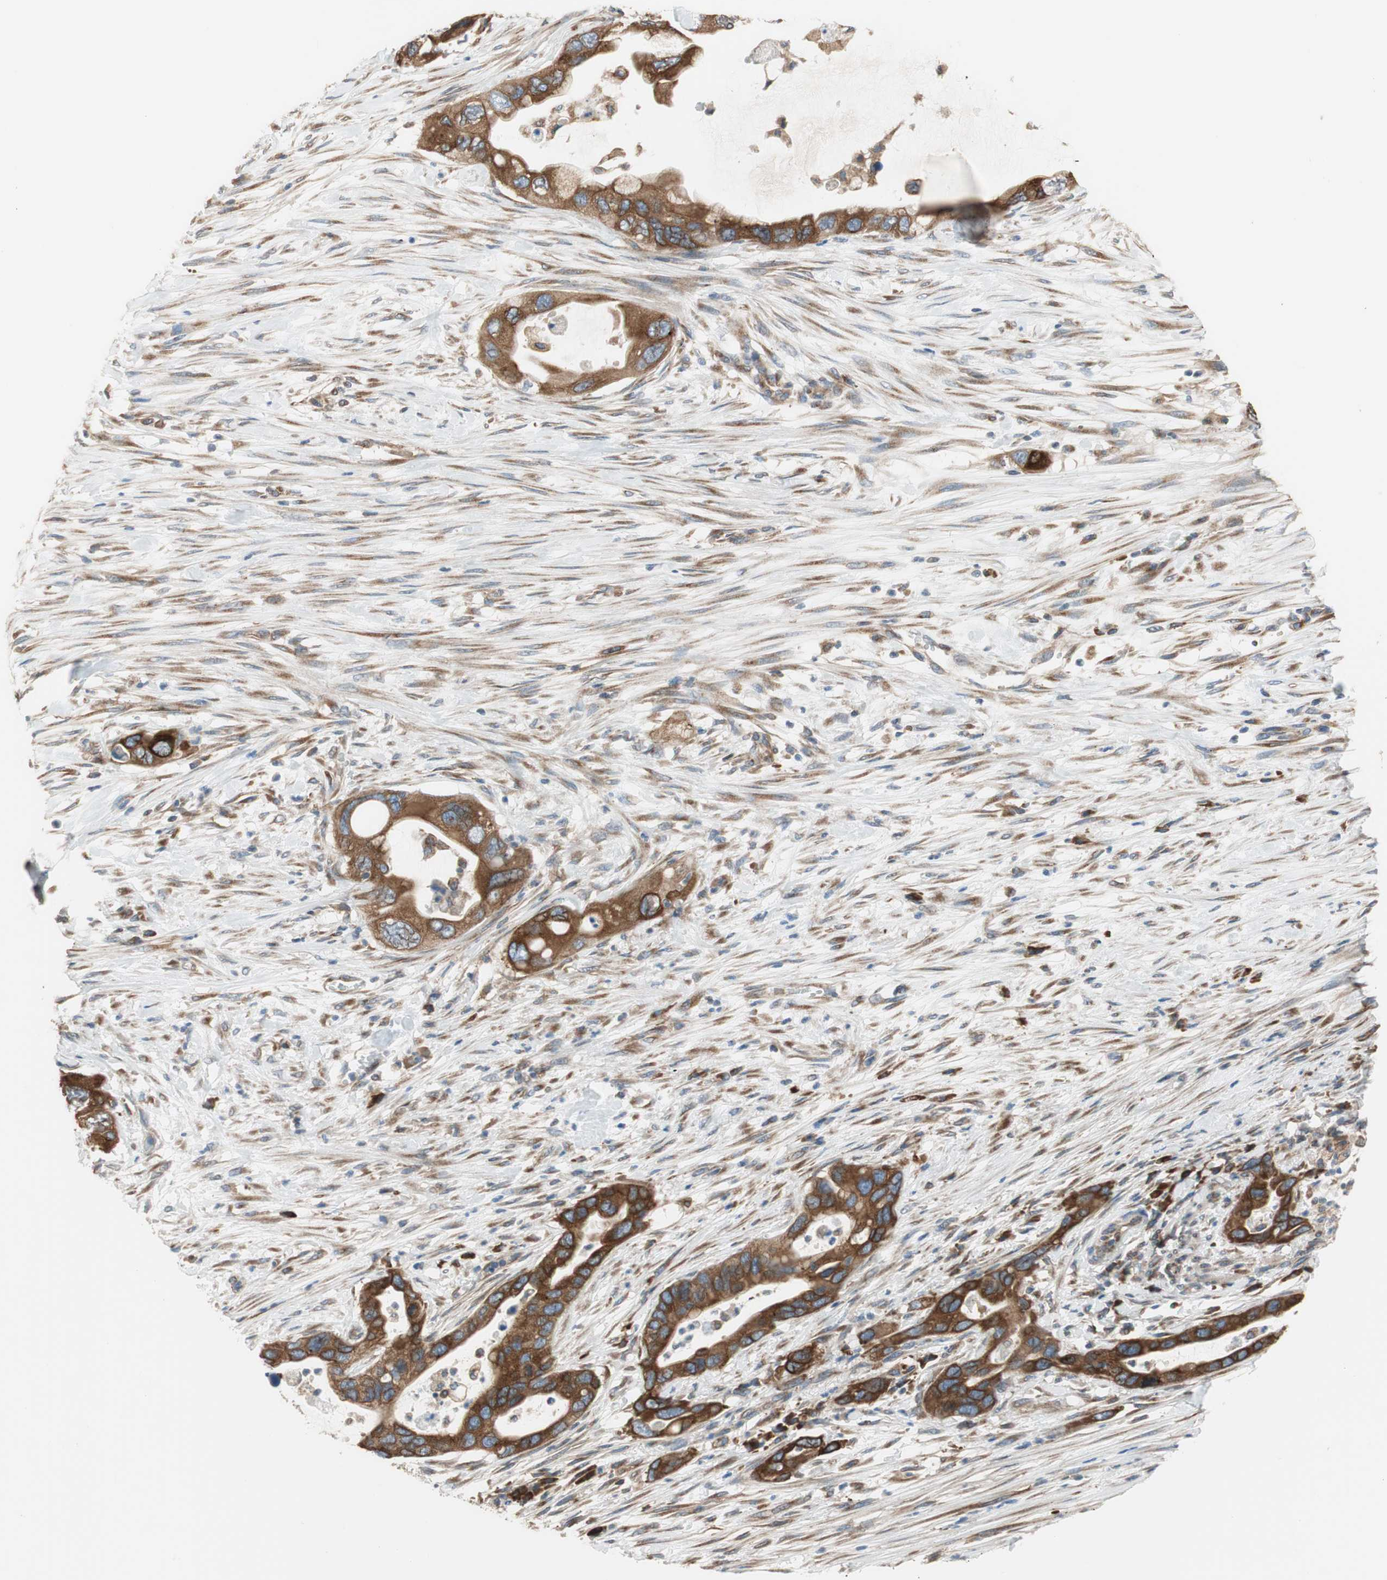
{"staining": {"intensity": "strong", "quantity": ">75%", "location": "cytoplasmic/membranous"}, "tissue": "pancreatic cancer", "cell_type": "Tumor cells", "image_type": "cancer", "snomed": [{"axis": "morphology", "description": "Adenocarcinoma, NOS"}, {"axis": "topography", "description": "Pancreas"}], "caption": "Protein staining of pancreatic cancer tissue displays strong cytoplasmic/membranous expression in about >75% of tumor cells.", "gene": "CLCC1", "patient": {"sex": "female", "age": 71}}